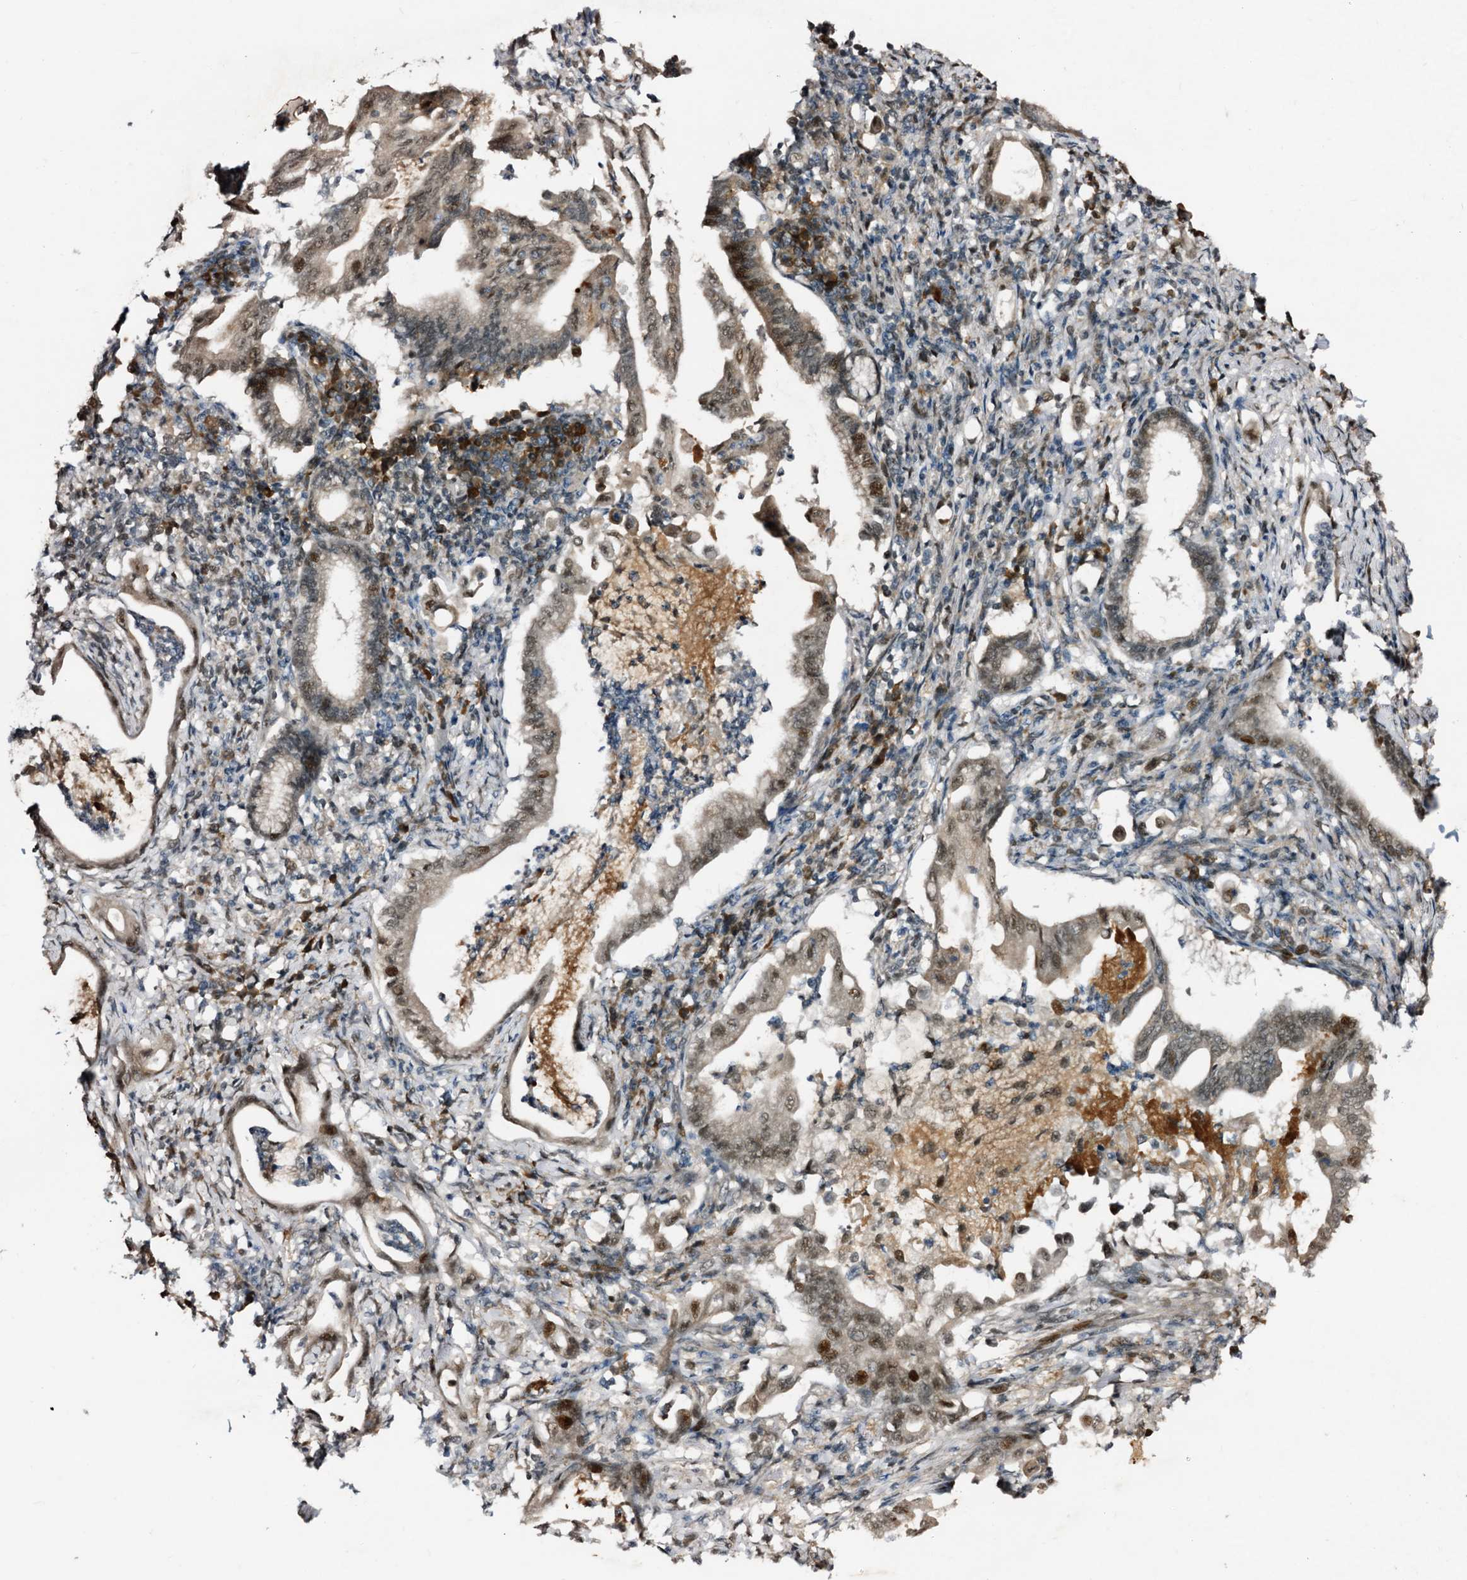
{"staining": {"intensity": "moderate", "quantity": "<25%", "location": "nuclear"}, "tissue": "pancreatic cancer", "cell_type": "Tumor cells", "image_type": "cancer", "snomed": [{"axis": "morphology", "description": "Adenocarcinoma, NOS"}, {"axis": "topography", "description": "Pancreas"}], "caption": "A histopathology image showing moderate nuclear positivity in approximately <25% of tumor cells in pancreatic cancer (adenocarcinoma), as visualized by brown immunohistochemical staining.", "gene": "TRAPPC4", "patient": {"sex": "female", "age": 55}}